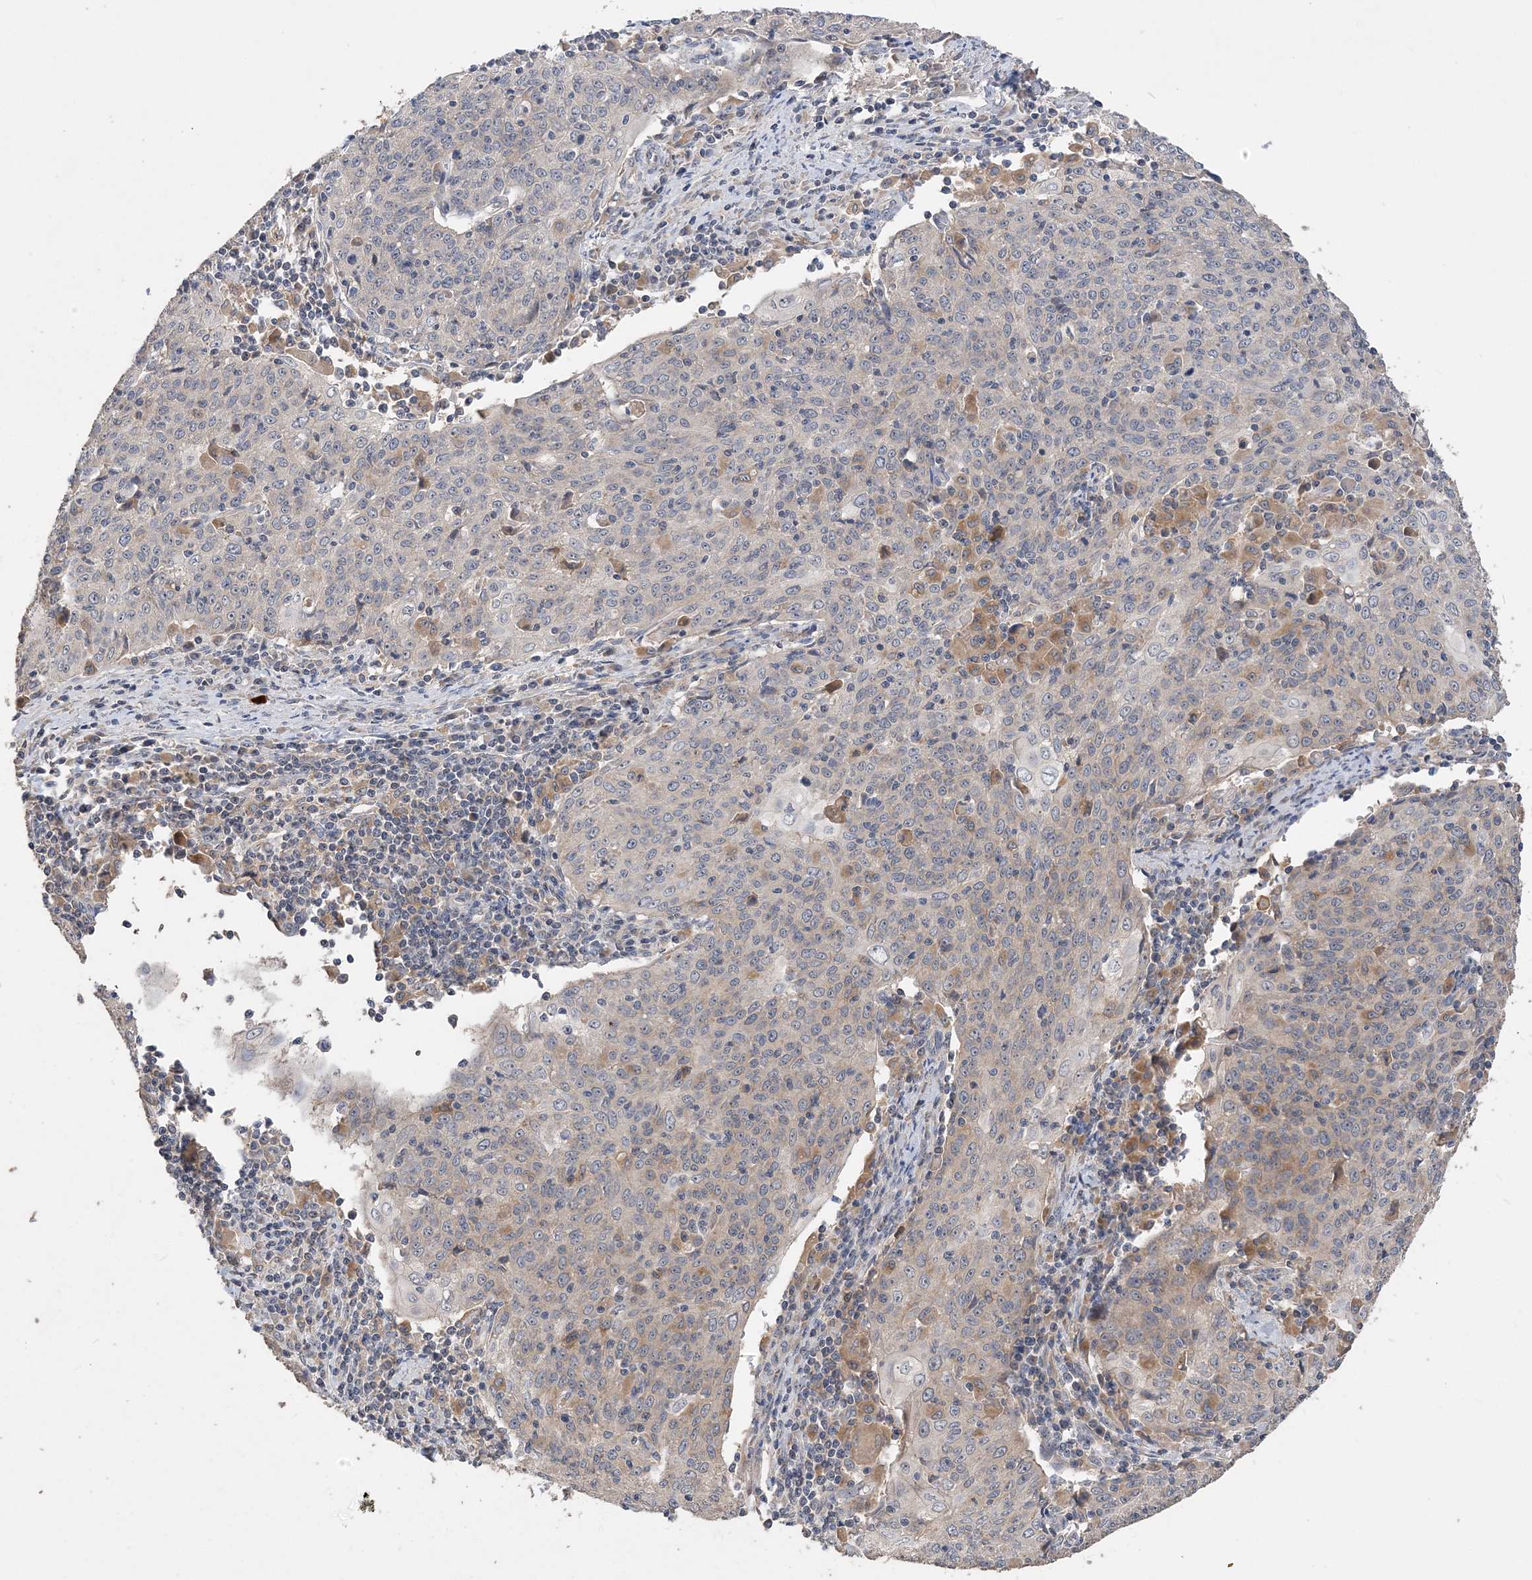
{"staining": {"intensity": "moderate", "quantity": "<25%", "location": "cytoplasmic/membranous"}, "tissue": "cervical cancer", "cell_type": "Tumor cells", "image_type": "cancer", "snomed": [{"axis": "morphology", "description": "Squamous cell carcinoma, NOS"}, {"axis": "topography", "description": "Cervix"}], "caption": "Tumor cells reveal moderate cytoplasmic/membranous positivity in approximately <25% of cells in cervical cancer.", "gene": "GRINA", "patient": {"sex": "female", "age": 48}}